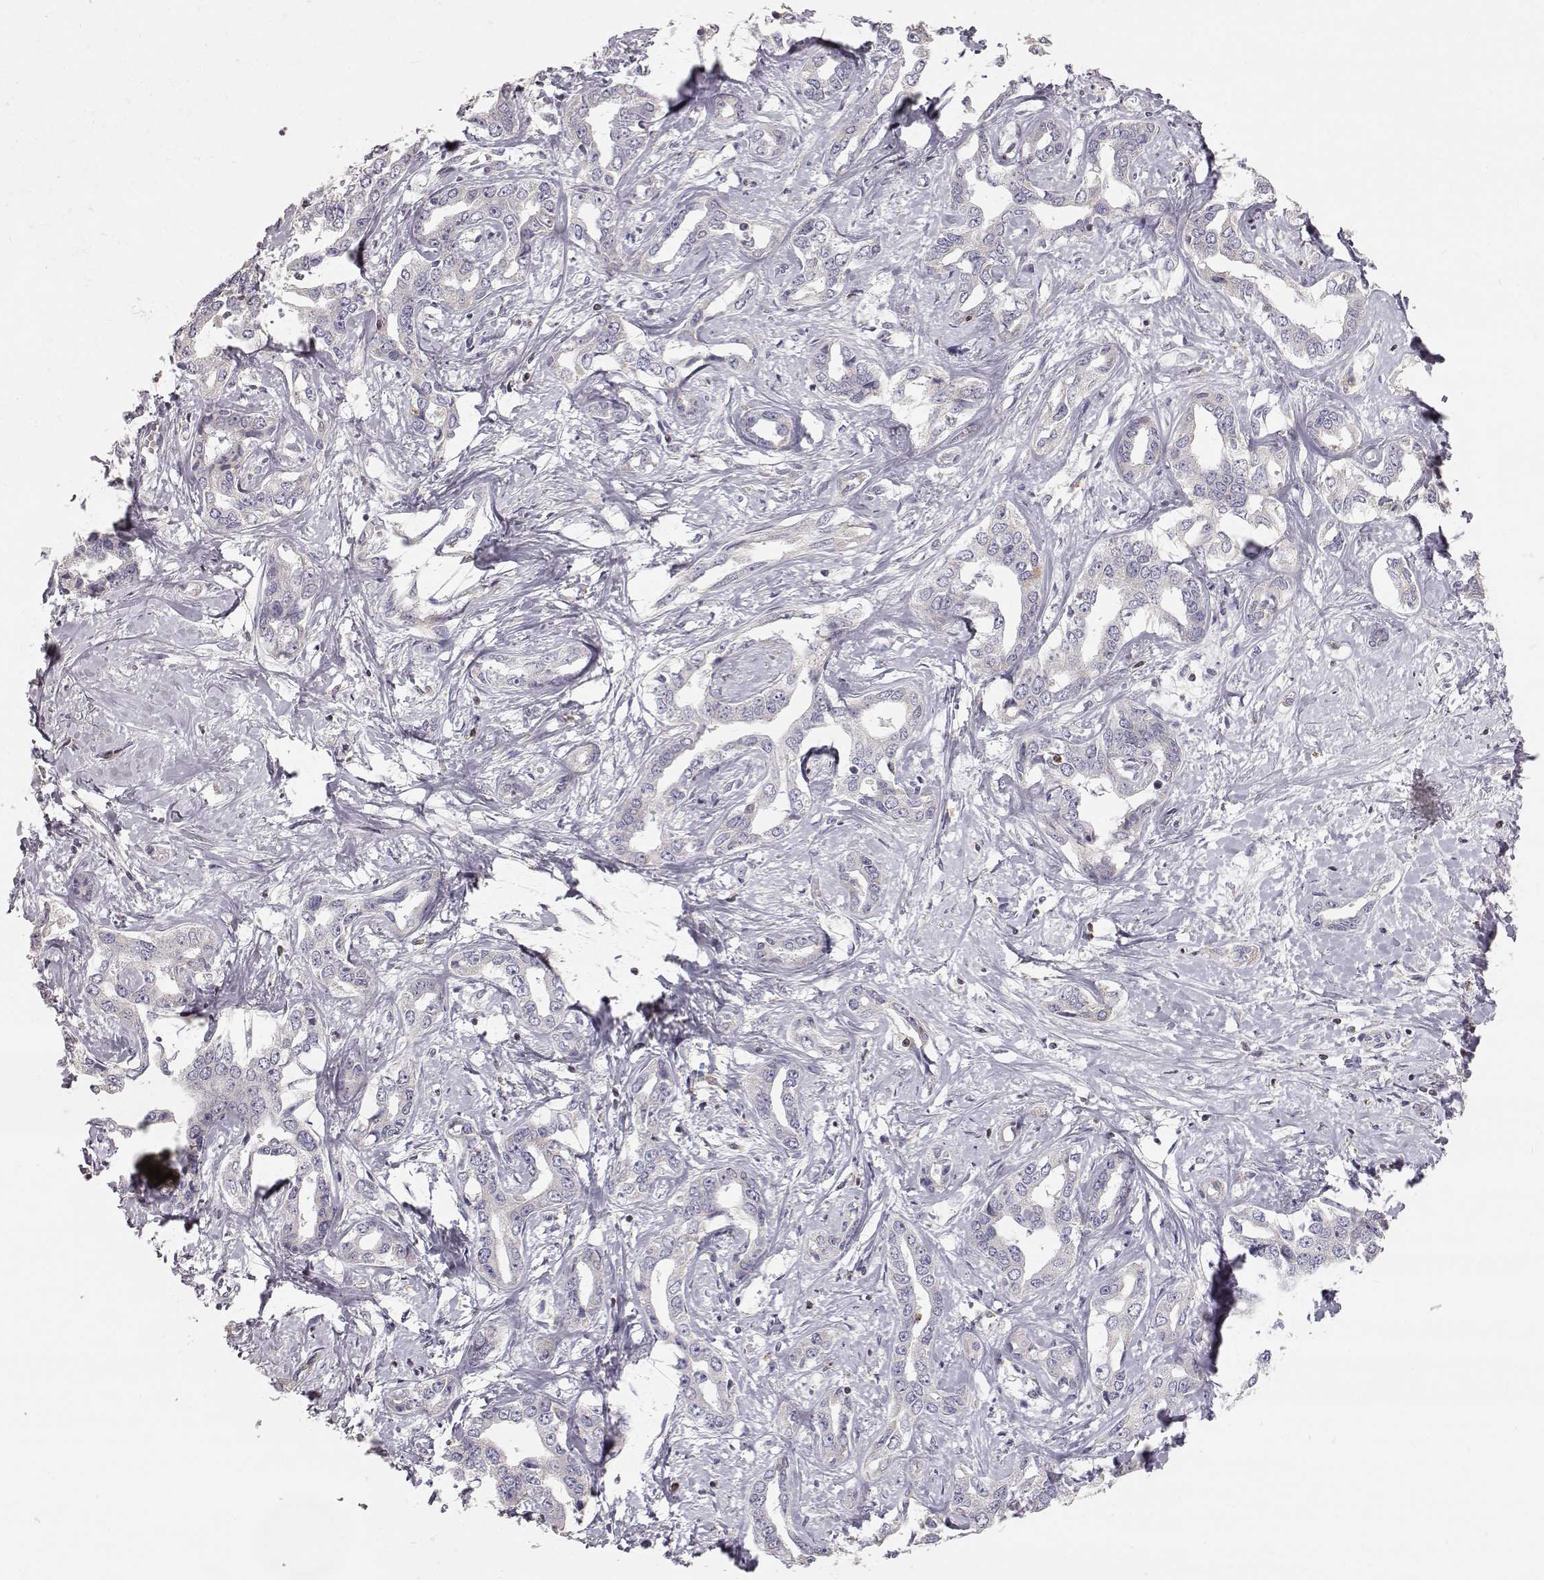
{"staining": {"intensity": "negative", "quantity": "none", "location": "none"}, "tissue": "liver cancer", "cell_type": "Tumor cells", "image_type": "cancer", "snomed": [{"axis": "morphology", "description": "Cholangiocarcinoma"}, {"axis": "topography", "description": "Liver"}], "caption": "An immunohistochemistry (IHC) photomicrograph of cholangiocarcinoma (liver) is shown. There is no staining in tumor cells of cholangiocarcinoma (liver).", "gene": "GRAP2", "patient": {"sex": "male", "age": 59}}